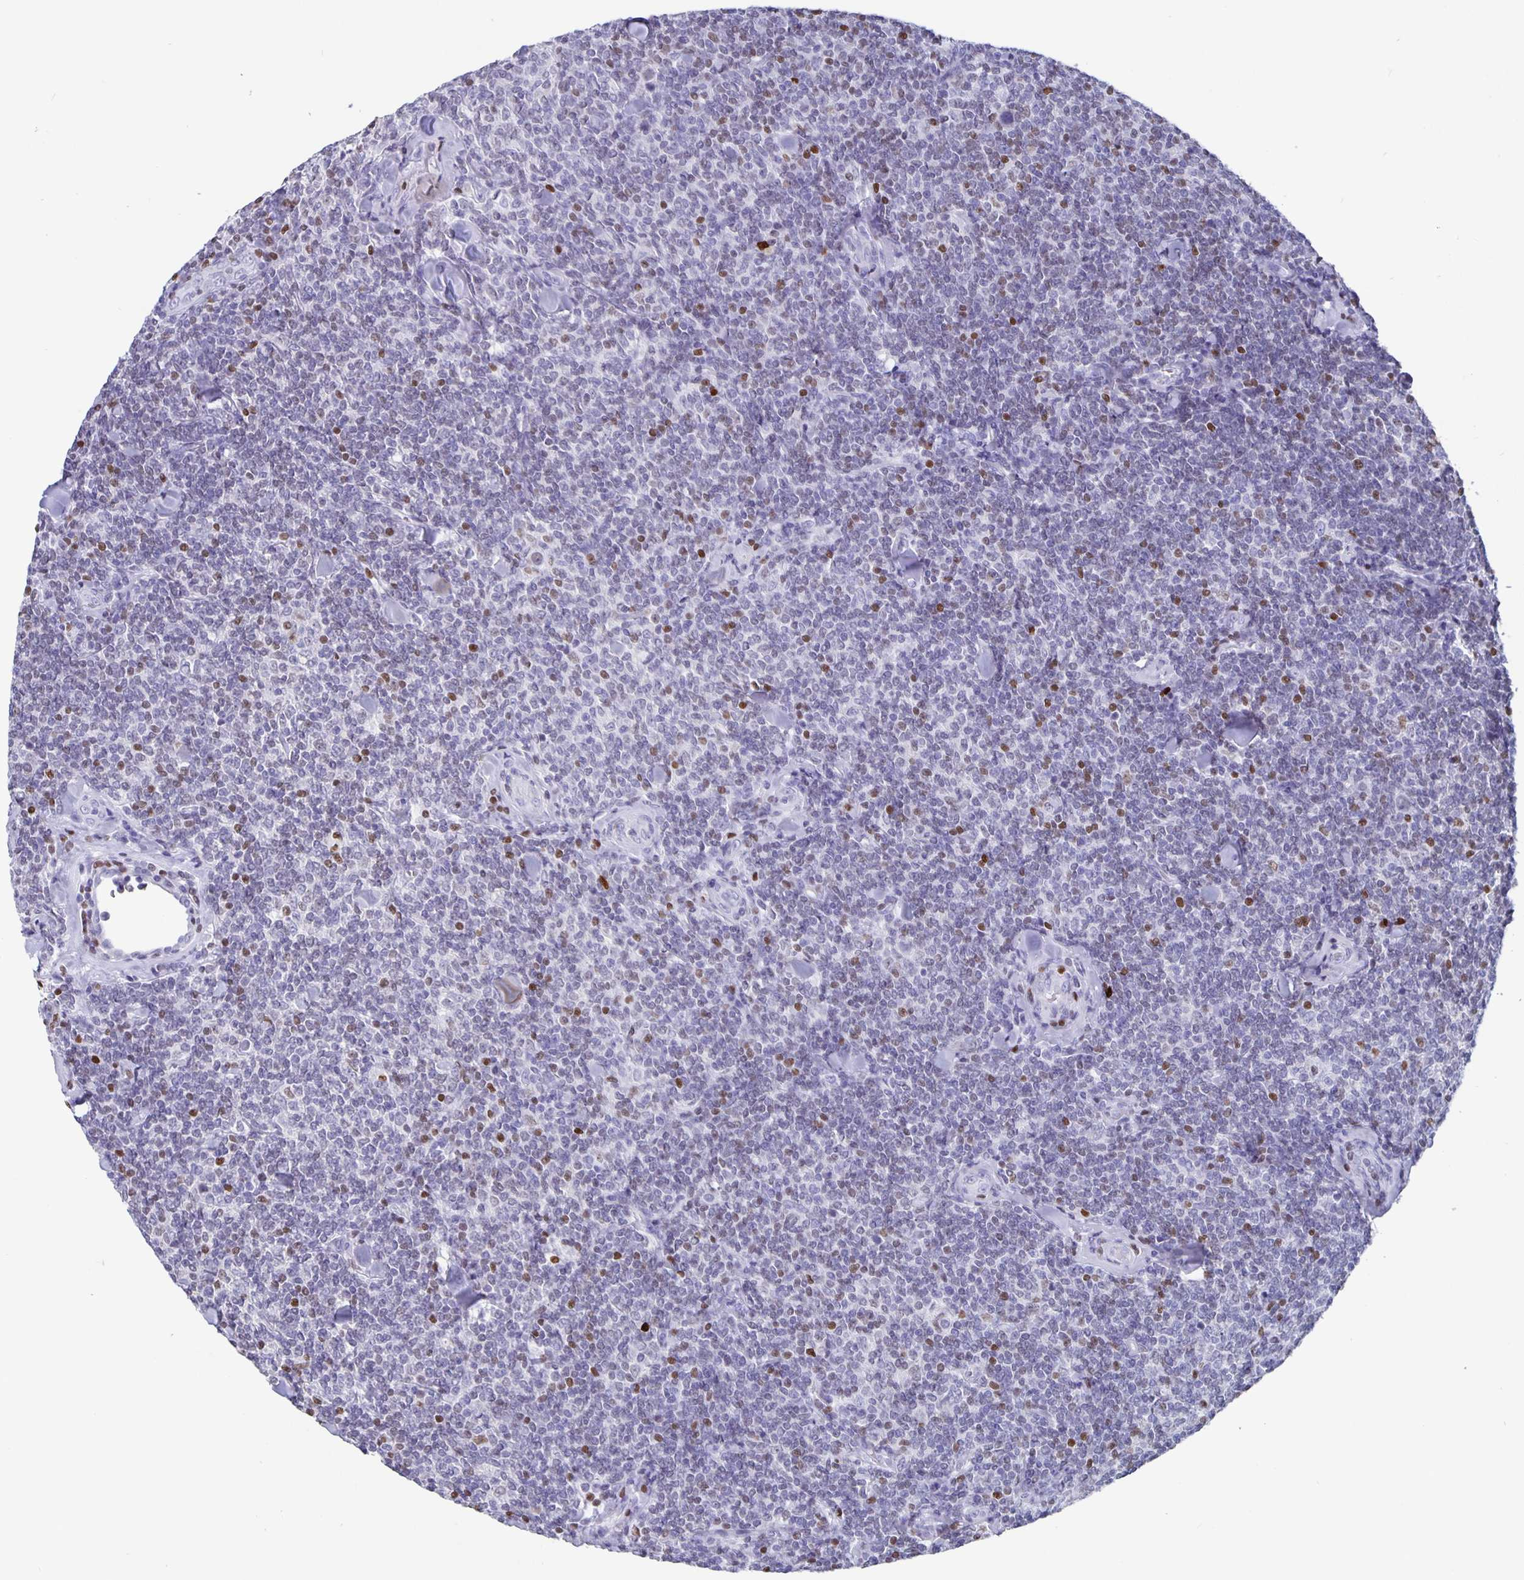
{"staining": {"intensity": "negative", "quantity": "none", "location": "none"}, "tissue": "lymphoma", "cell_type": "Tumor cells", "image_type": "cancer", "snomed": [{"axis": "morphology", "description": "Malignant lymphoma, non-Hodgkin's type, Low grade"}, {"axis": "topography", "description": "Lymph node"}], "caption": "Malignant lymphoma, non-Hodgkin's type (low-grade) was stained to show a protein in brown. There is no significant staining in tumor cells. (DAB (3,3'-diaminobenzidine) IHC with hematoxylin counter stain).", "gene": "SATB2", "patient": {"sex": "female", "age": 56}}